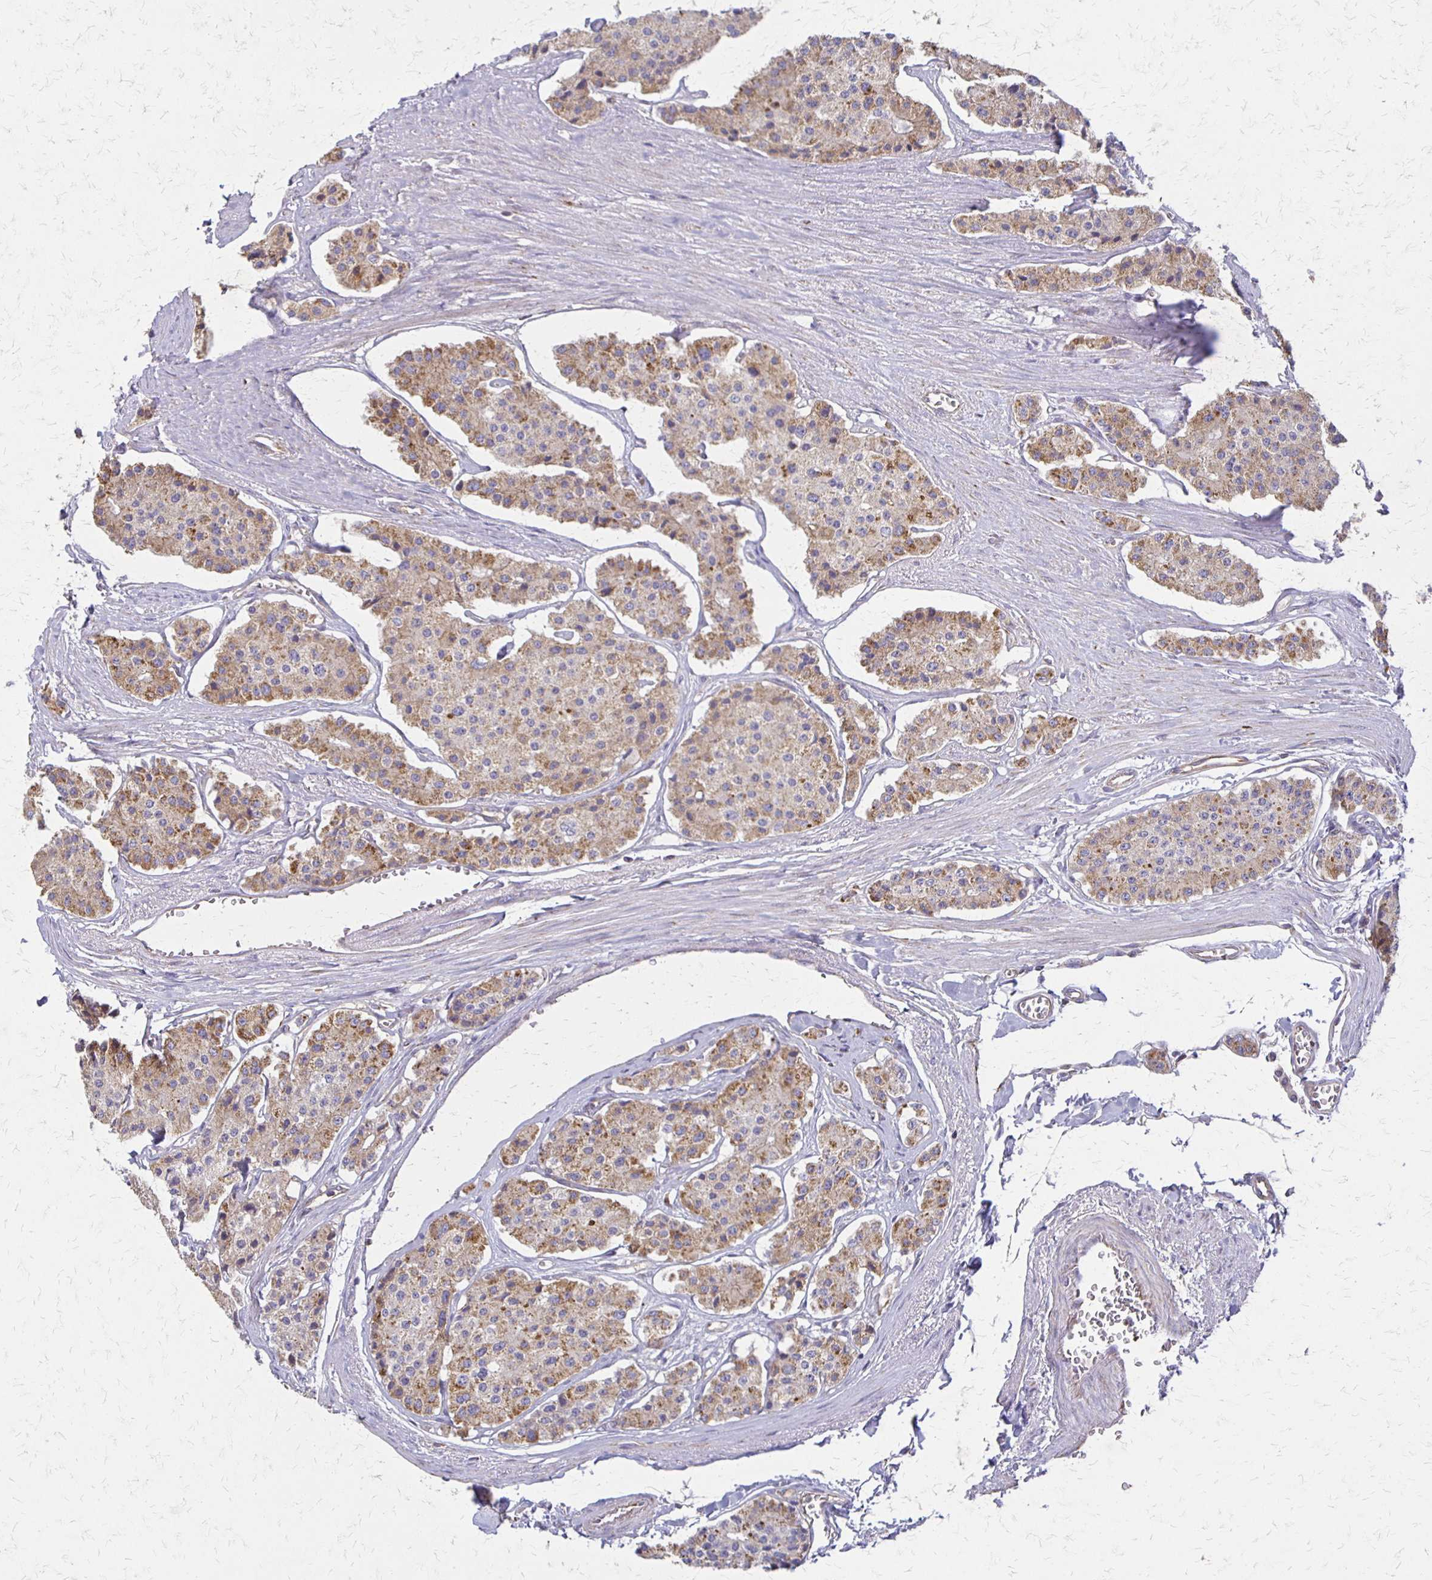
{"staining": {"intensity": "weak", "quantity": ">75%", "location": "cytoplasmic/membranous"}, "tissue": "carcinoid", "cell_type": "Tumor cells", "image_type": "cancer", "snomed": [{"axis": "morphology", "description": "Carcinoid, malignant, NOS"}, {"axis": "topography", "description": "Small intestine"}], "caption": "Immunohistochemical staining of carcinoid displays low levels of weak cytoplasmic/membranous expression in about >75% of tumor cells. The protein of interest is shown in brown color, while the nuclei are stained blue.", "gene": "EIF4EBP2", "patient": {"sex": "female", "age": 65}}